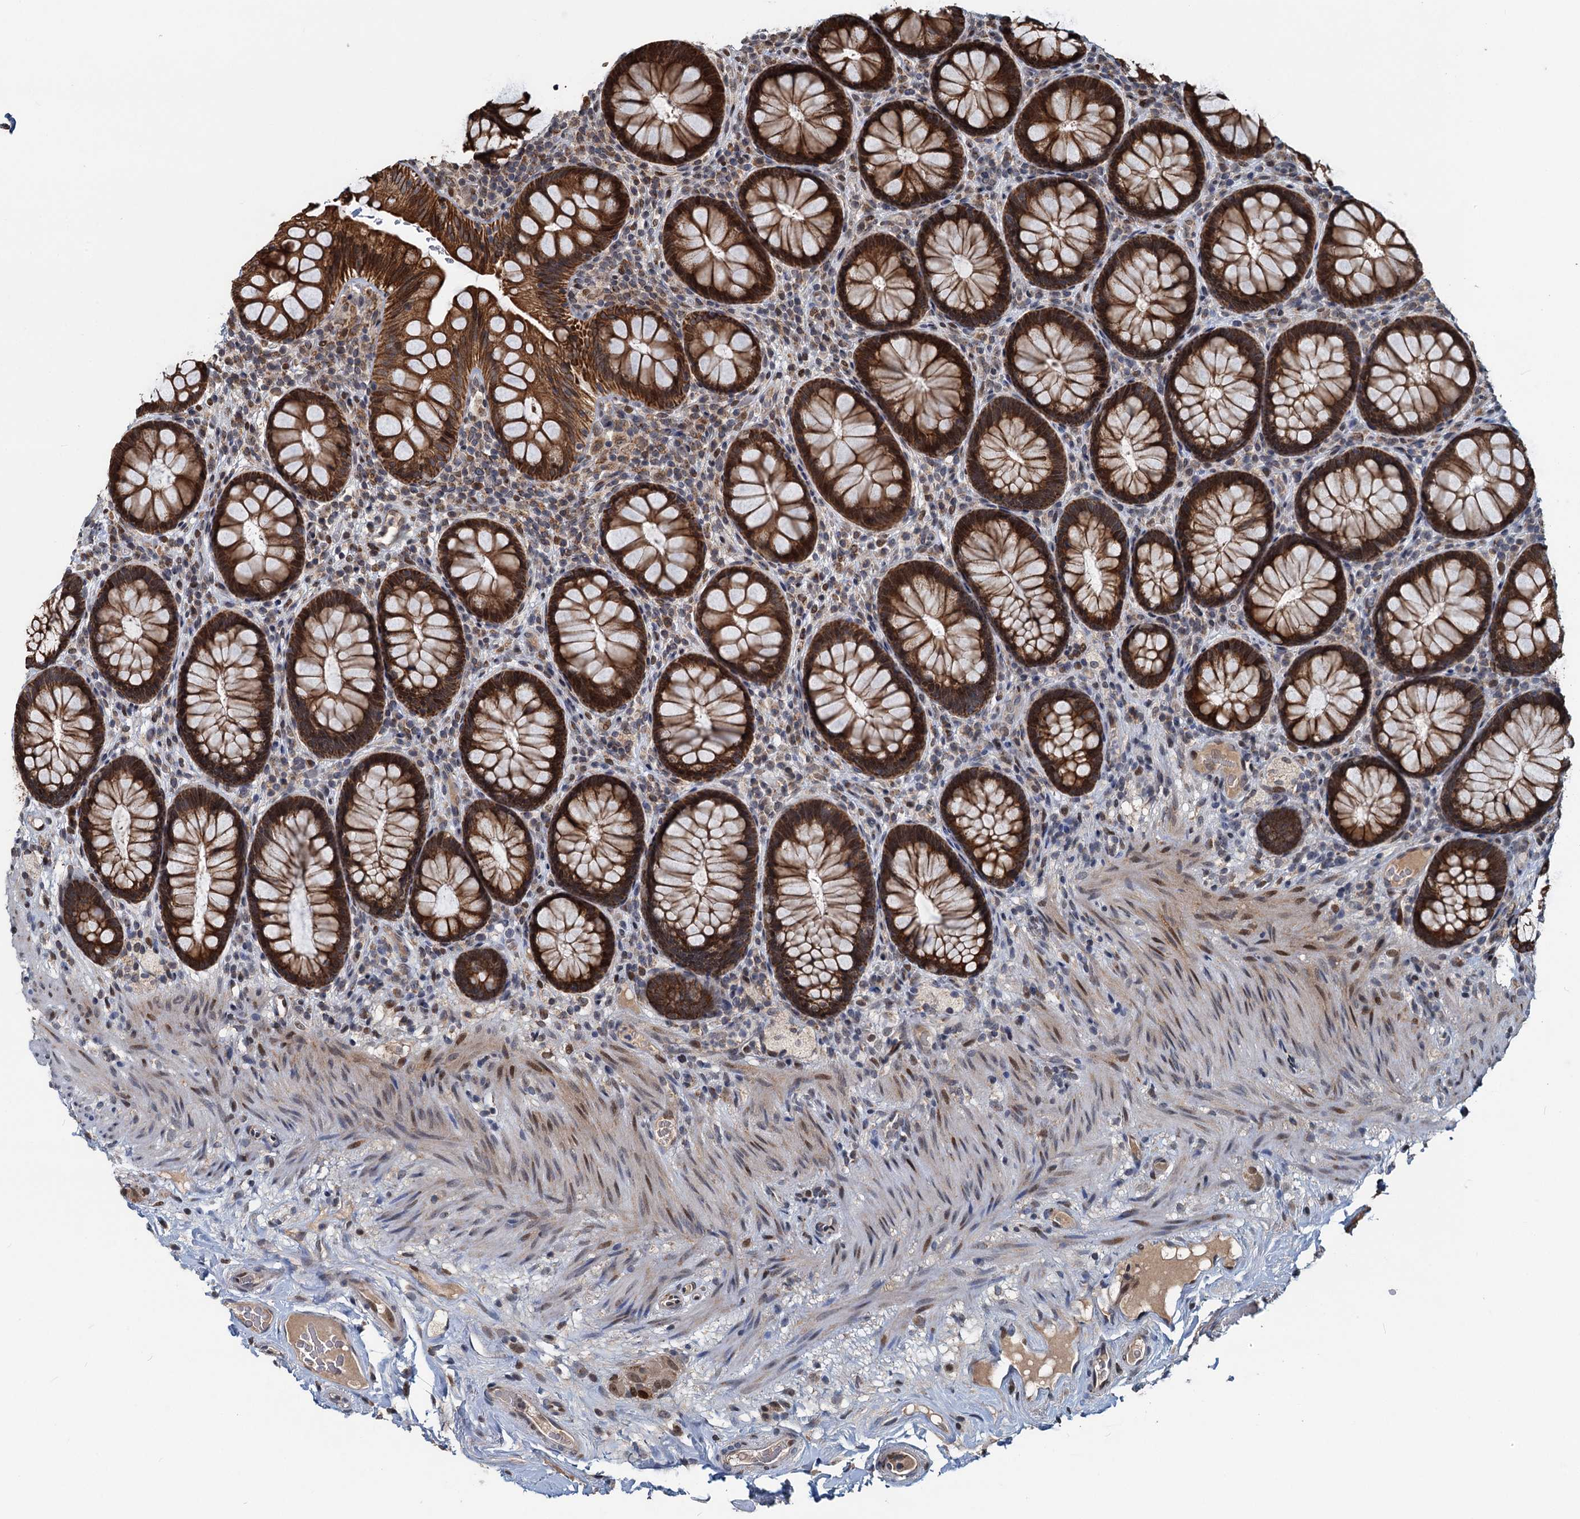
{"staining": {"intensity": "strong", "quantity": ">75%", "location": "cytoplasmic/membranous"}, "tissue": "rectum", "cell_type": "Glandular cells", "image_type": "normal", "snomed": [{"axis": "morphology", "description": "Normal tissue, NOS"}, {"axis": "topography", "description": "Rectum"}], "caption": "A high-resolution image shows IHC staining of unremarkable rectum, which shows strong cytoplasmic/membranous positivity in approximately >75% of glandular cells.", "gene": "RITA1", "patient": {"sex": "male", "age": 83}}